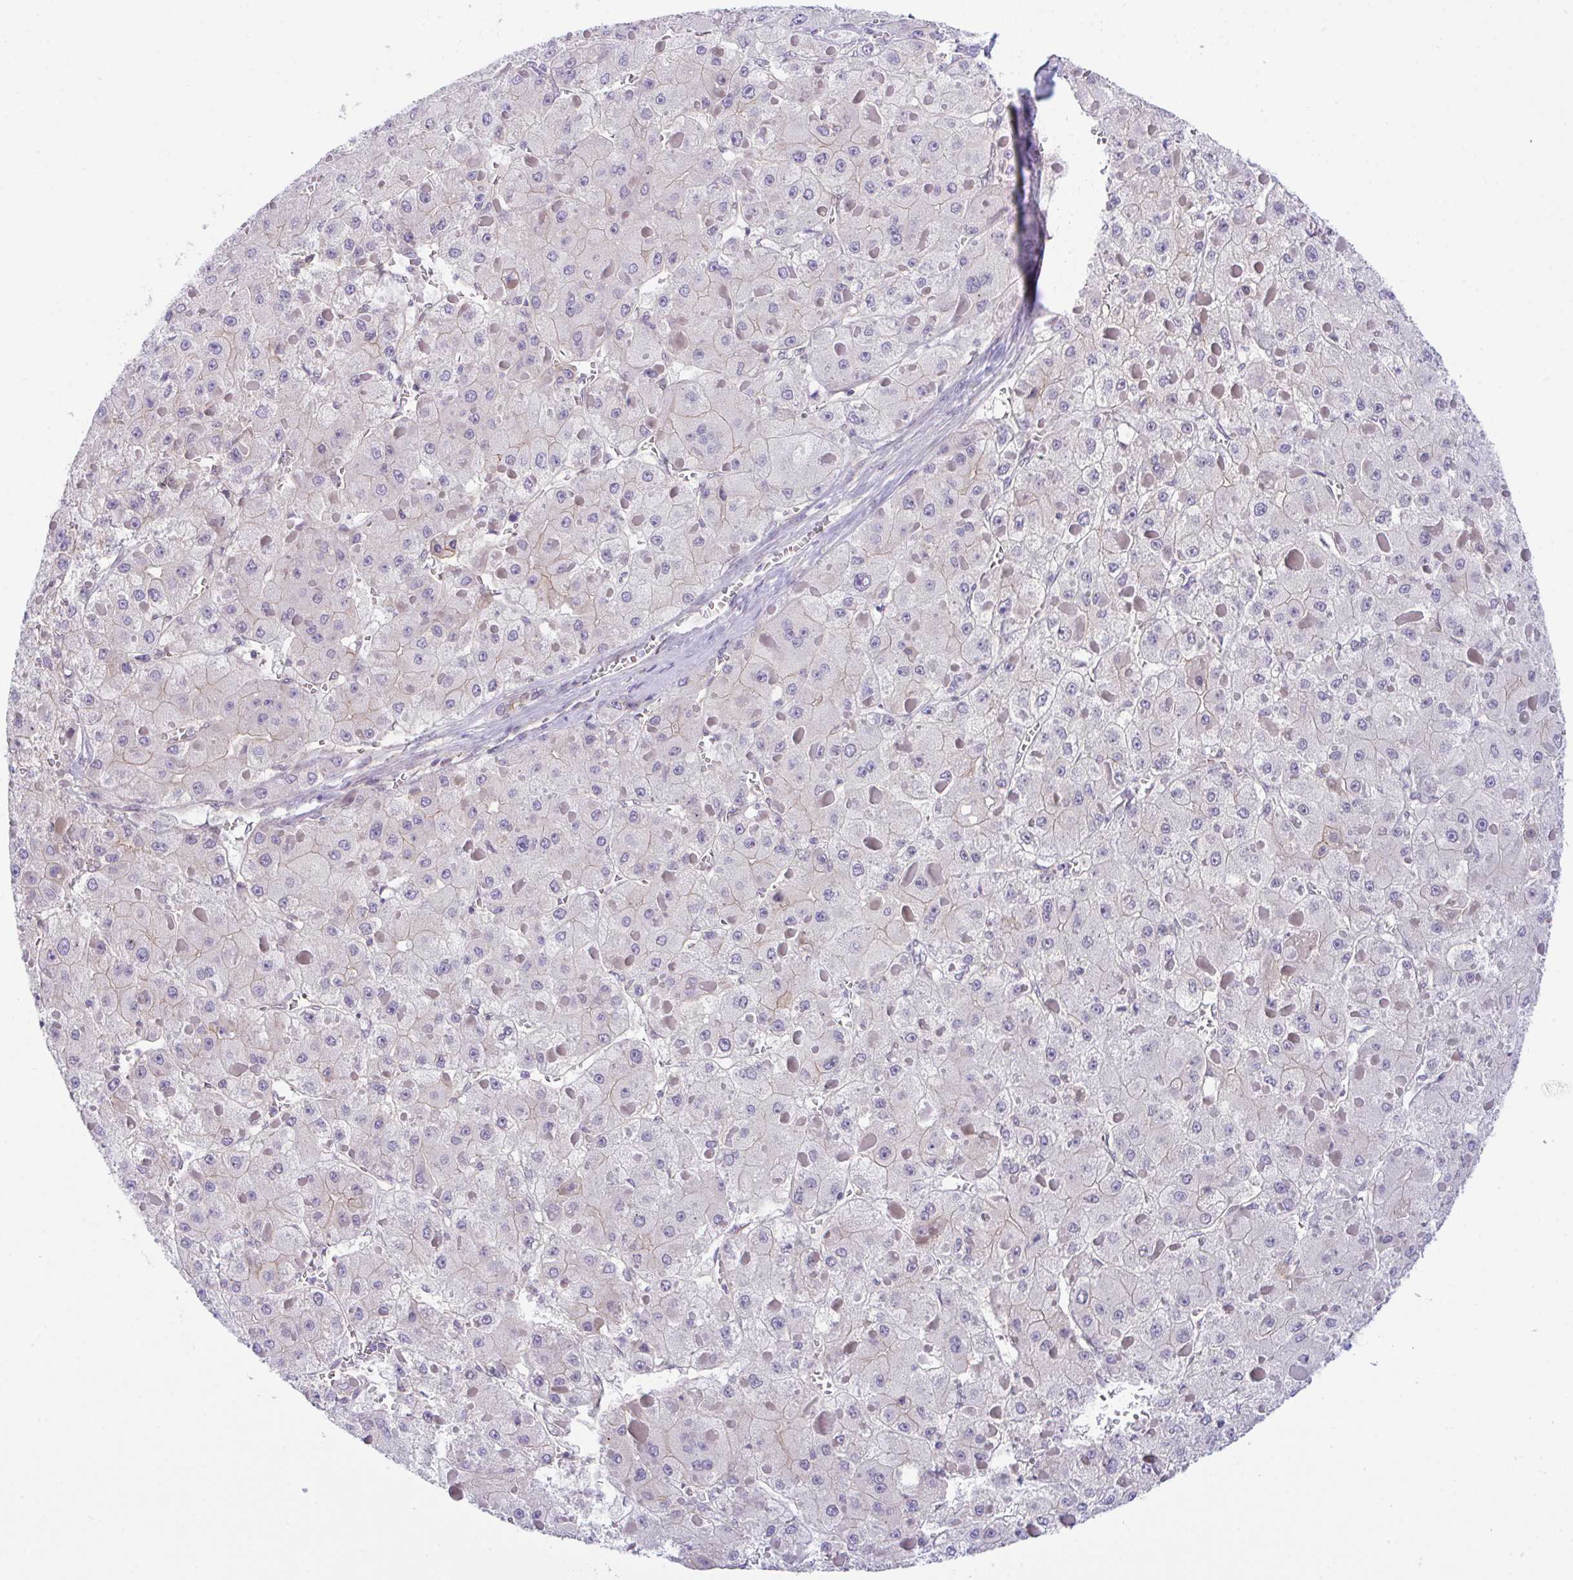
{"staining": {"intensity": "negative", "quantity": "none", "location": "none"}, "tissue": "liver cancer", "cell_type": "Tumor cells", "image_type": "cancer", "snomed": [{"axis": "morphology", "description": "Carcinoma, Hepatocellular, NOS"}, {"axis": "topography", "description": "Liver"}], "caption": "The image displays no significant positivity in tumor cells of liver cancer. (DAB immunohistochemistry (IHC) with hematoxylin counter stain).", "gene": "ZBED3", "patient": {"sex": "female", "age": 73}}